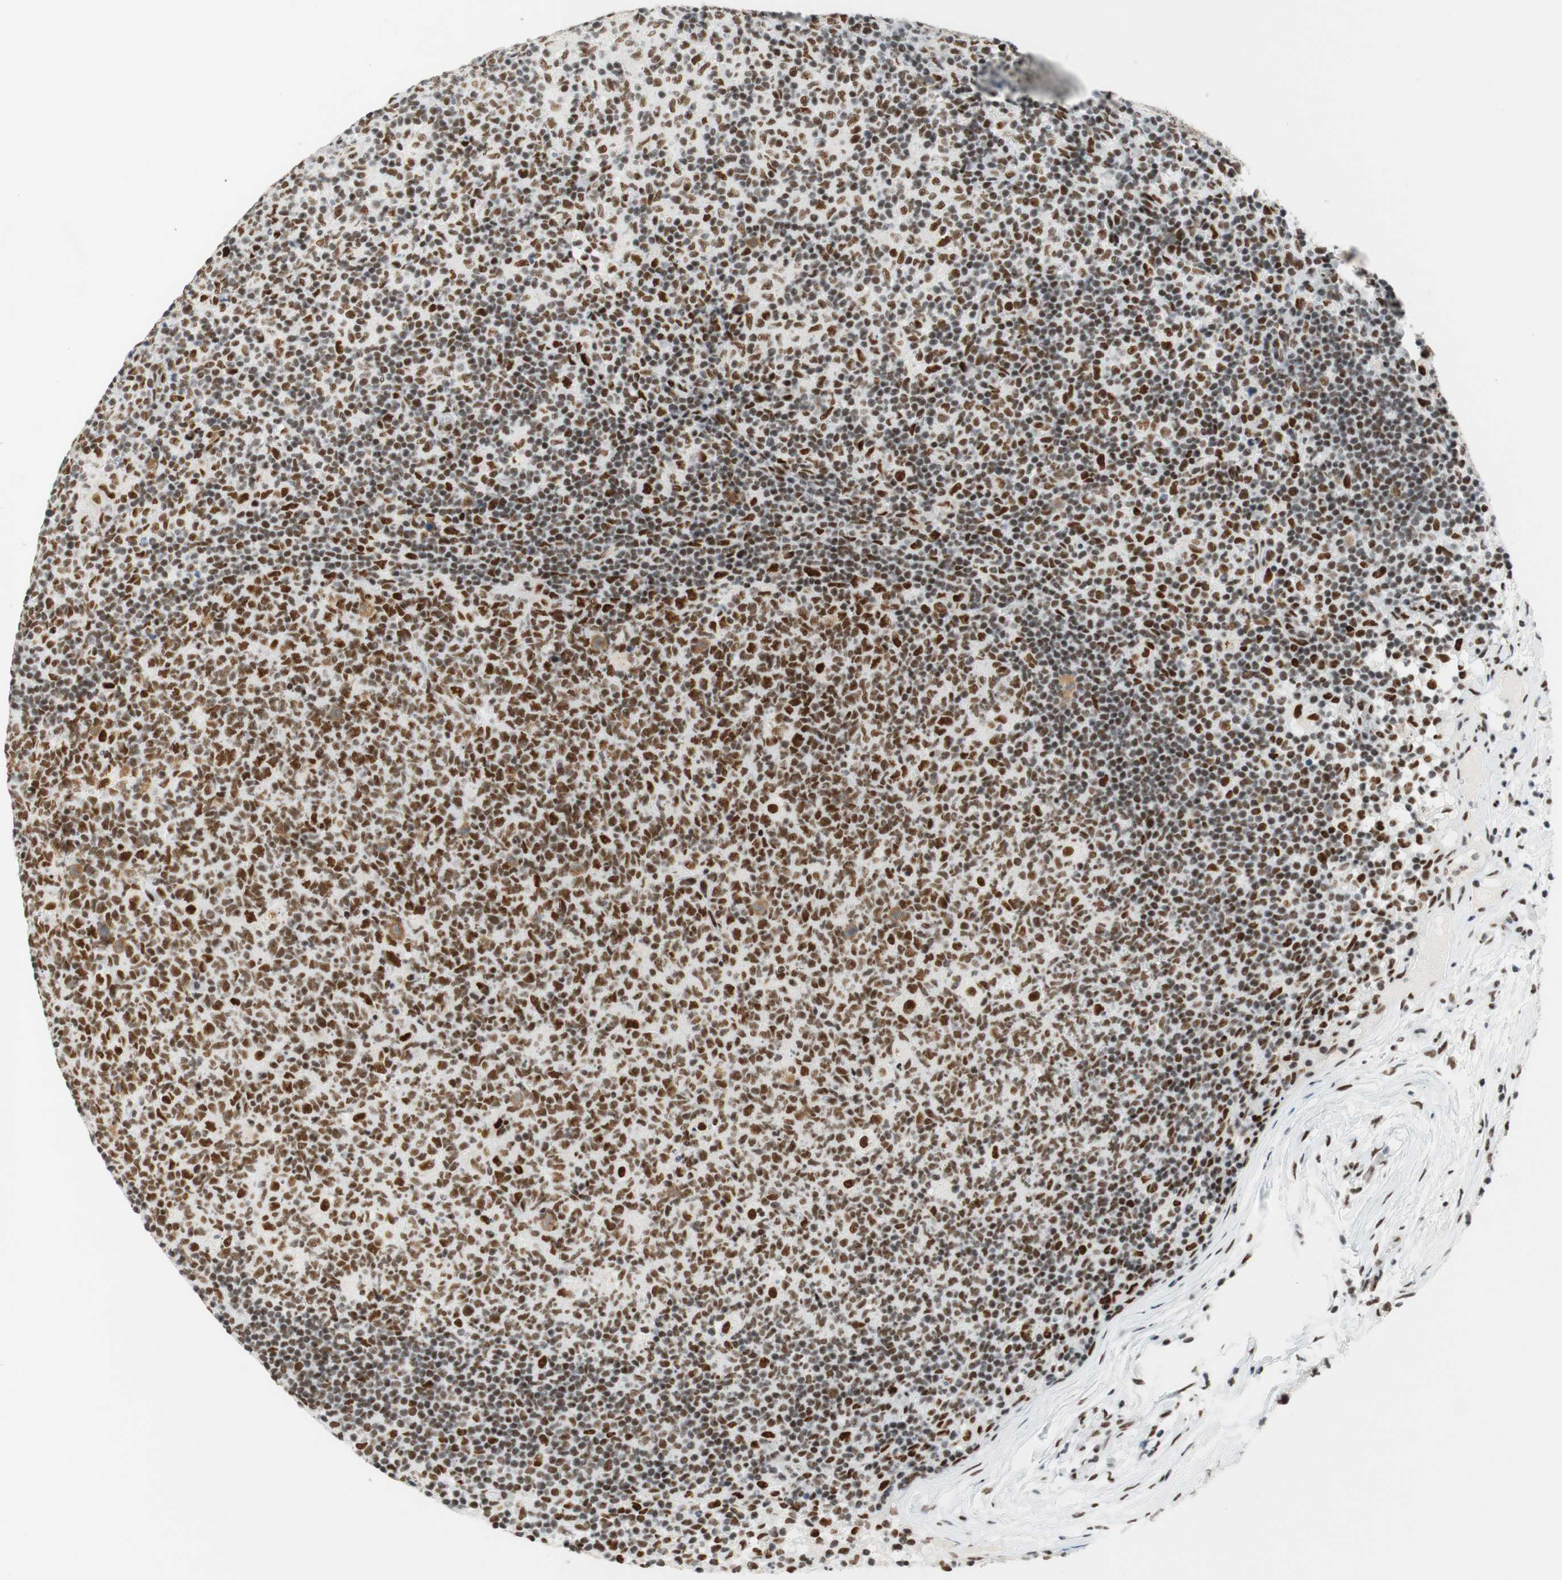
{"staining": {"intensity": "moderate", "quantity": ">75%", "location": "nuclear"}, "tissue": "lymph node", "cell_type": "Germinal center cells", "image_type": "normal", "snomed": [{"axis": "morphology", "description": "Normal tissue, NOS"}, {"axis": "morphology", "description": "Inflammation, NOS"}, {"axis": "topography", "description": "Lymph node"}], "caption": "A high-resolution photomicrograph shows IHC staining of benign lymph node, which reveals moderate nuclear staining in approximately >75% of germinal center cells.", "gene": "RNF20", "patient": {"sex": "male", "age": 55}}